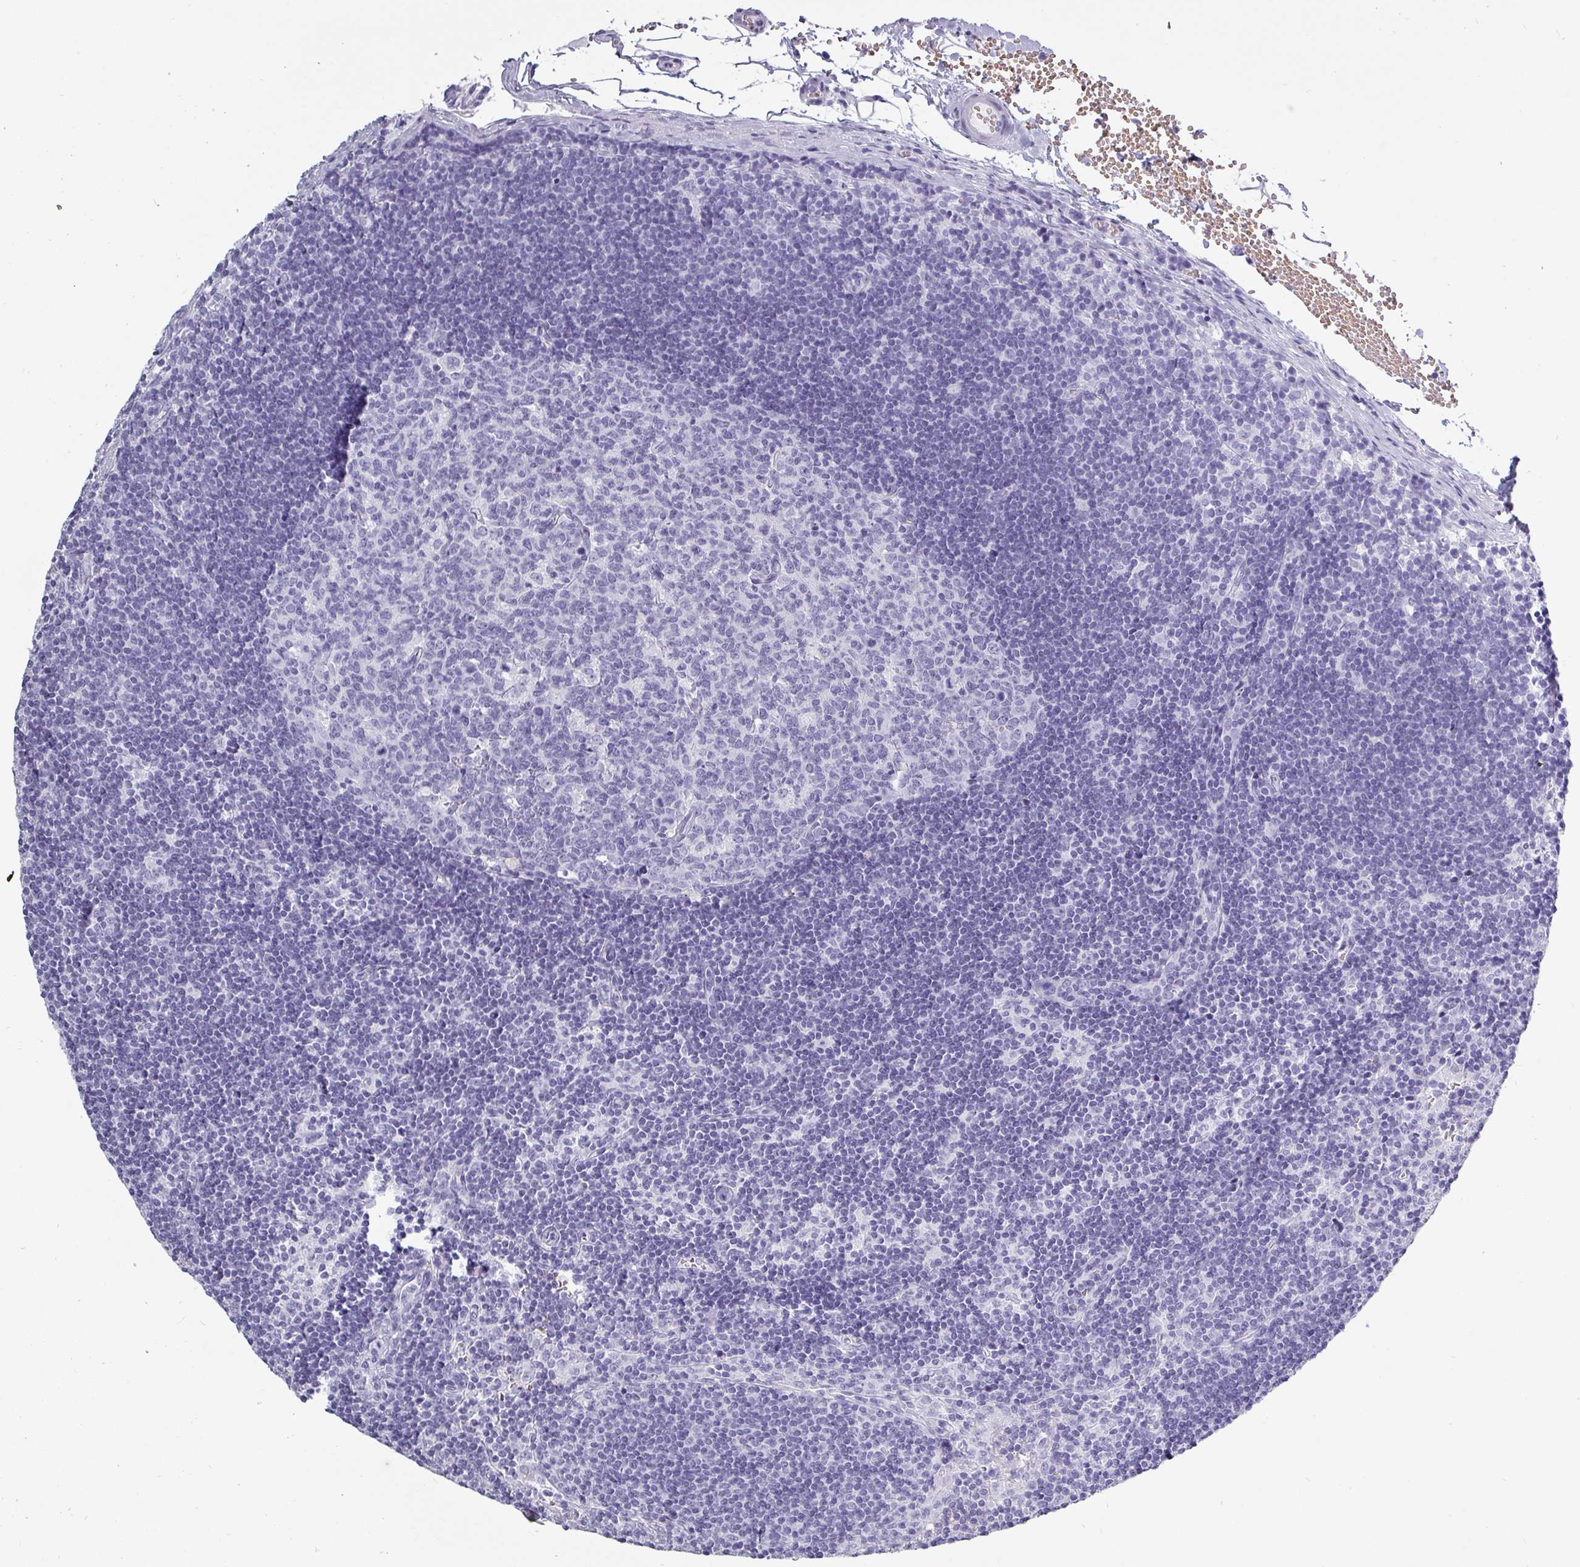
{"staining": {"intensity": "negative", "quantity": "none", "location": "none"}, "tissue": "lymph node", "cell_type": "Germinal center cells", "image_type": "normal", "snomed": [{"axis": "morphology", "description": "Normal tissue, NOS"}, {"axis": "topography", "description": "Lymph node"}], "caption": "Benign lymph node was stained to show a protein in brown. There is no significant positivity in germinal center cells. (DAB (3,3'-diaminobenzidine) immunohistochemistry with hematoxylin counter stain).", "gene": "CRYBB2", "patient": {"sex": "female", "age": 29}}